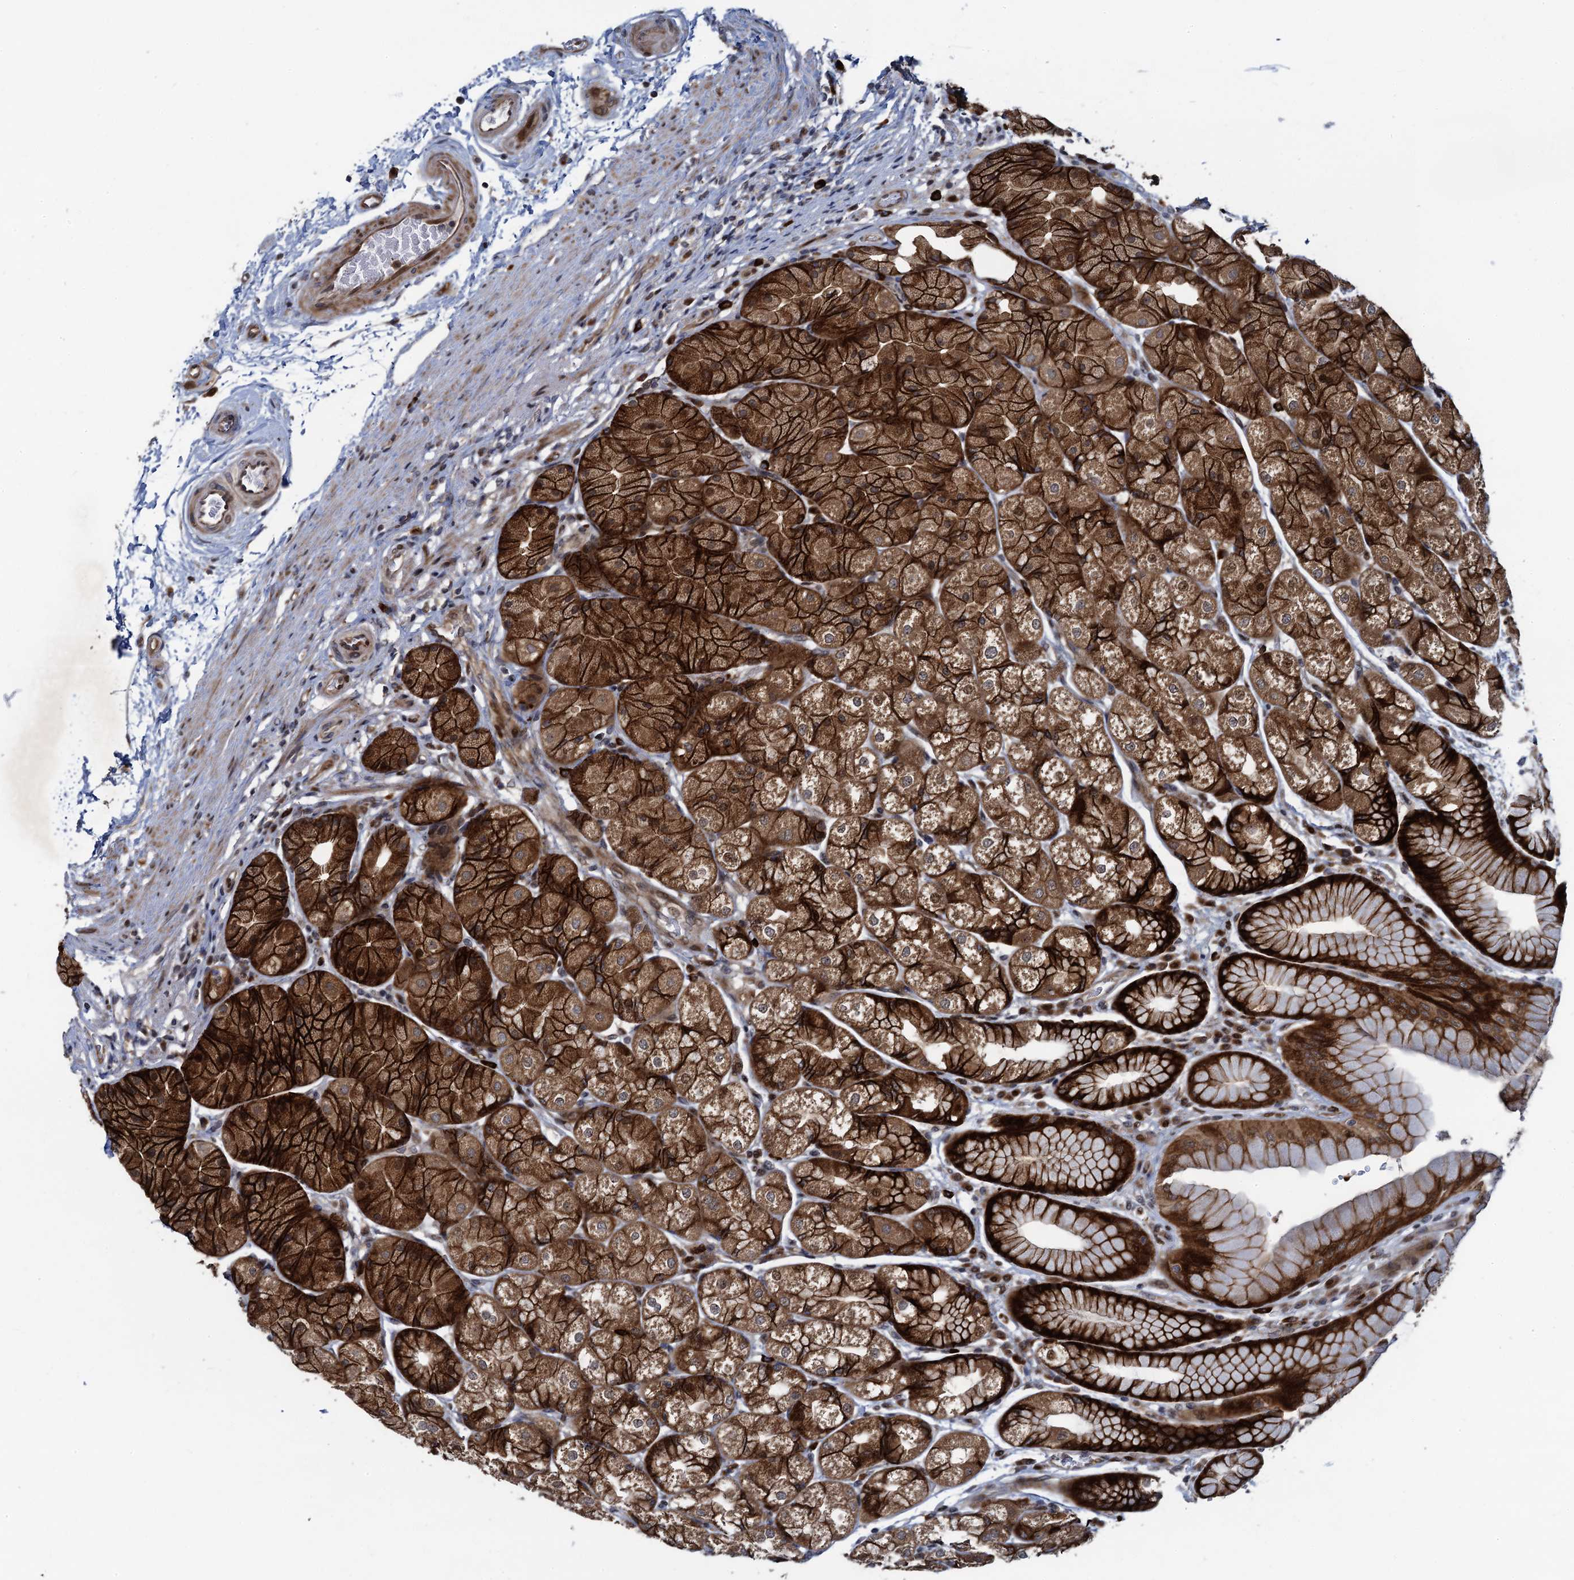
{"staining": {"intensity": "strong", "quantity": ">75%", "location": "cytoplasmic/membranous"}, "tissue": "stomach", "cell_type": "Glandular cells", "image_type": "normal", "snomed": [{"axis": "morphology", "description": "Normal tissue, NOS"}, {"axis": "topography", "description": "Stomach"}], "caption": "Normal stomach demonstrates strong cytoplasmic/membranous positivity in approximately >75% of glandular cells.", "gene": "ATOSA", "patient": {"sex": "male", "age": 57}}